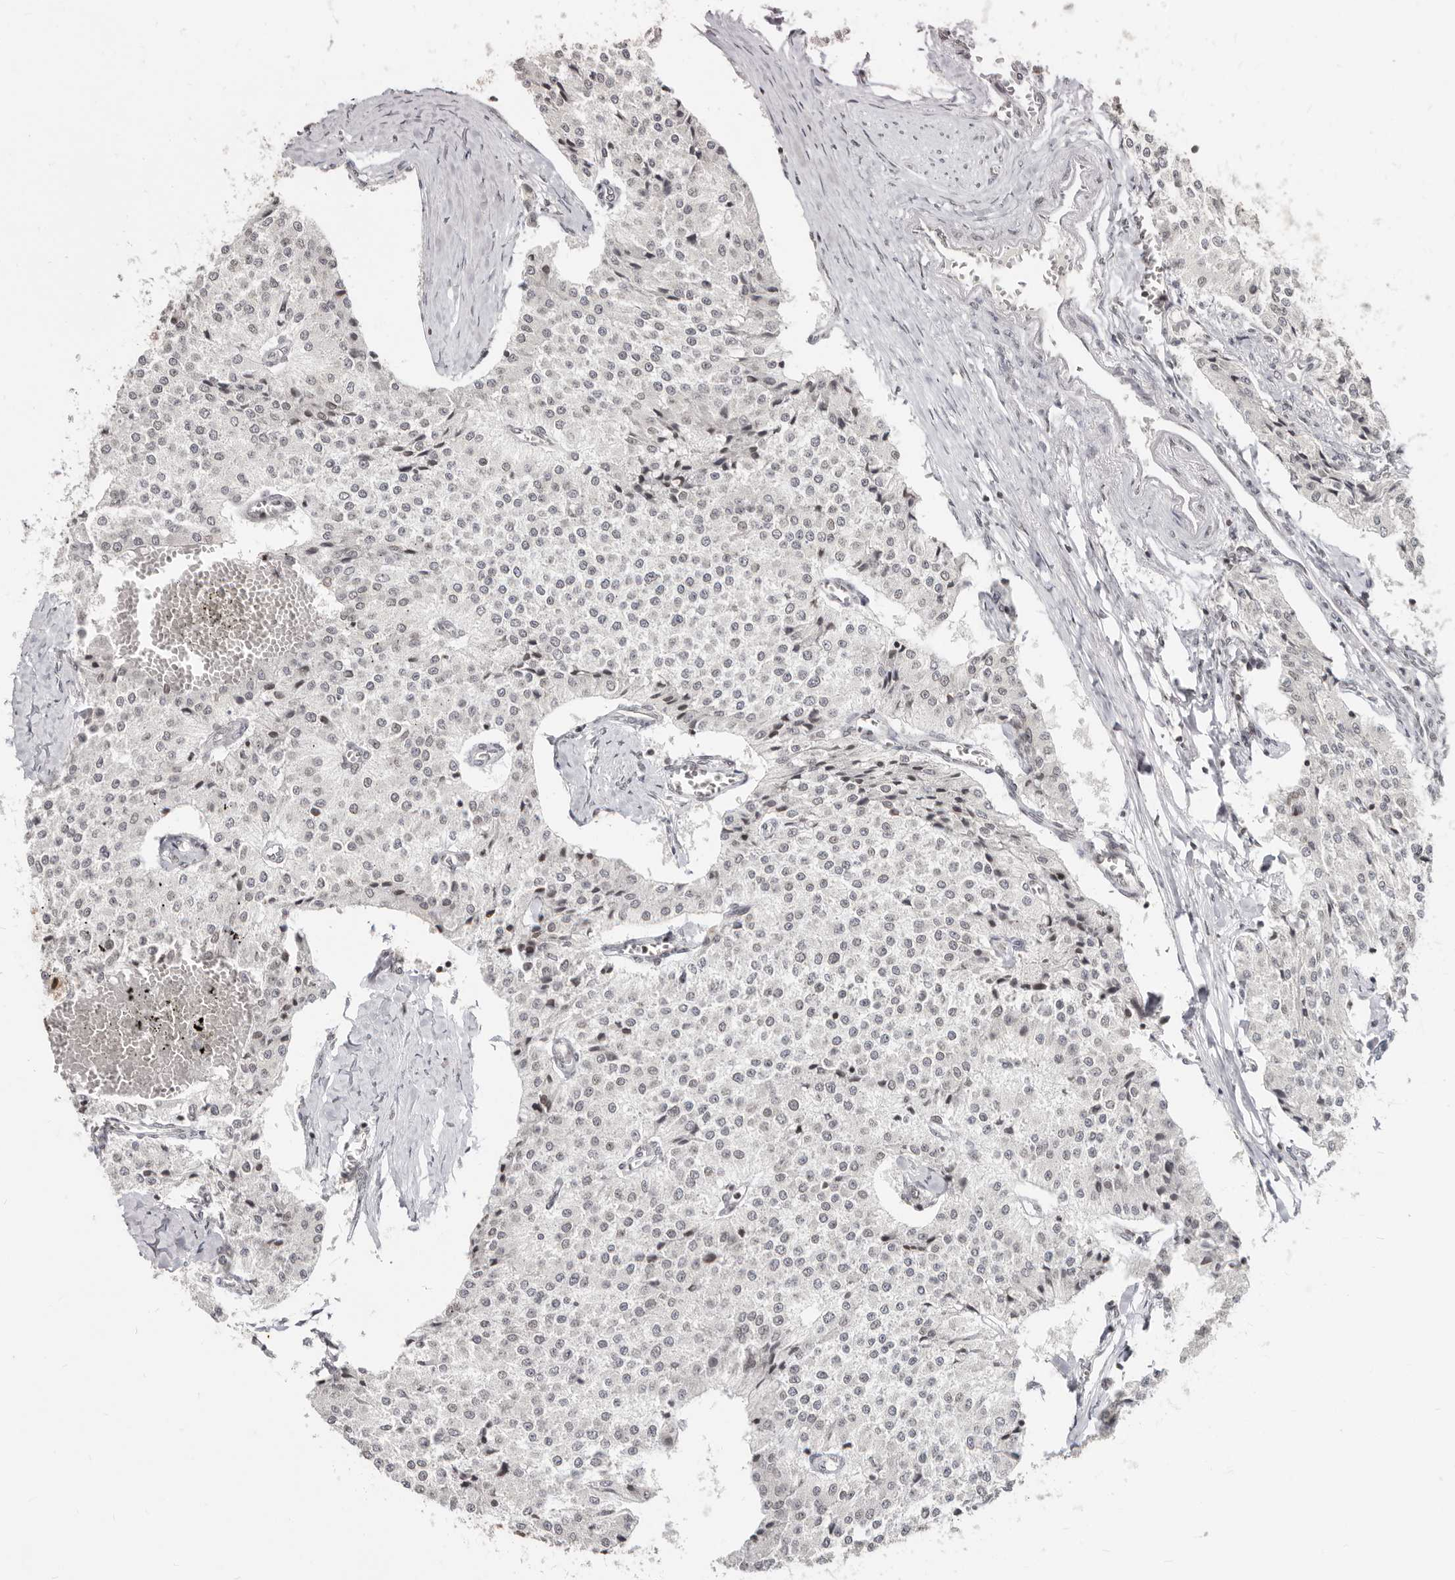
{"staining": {"intensity": "negative", "quantity": "none", "location": "none"}, "tissue": "carcinoid", "cell_type": "Tumor cells", "image_type": "cancer", "snomed": [{"axis": "morphology", "description": "Carcinoid, malignant, NOS"}, {"axis": "topography", "description": "Colon"}], "caption": "High magnification brightfield microscopy of carcinoid stained with DAB (brown) and counterstained with hematoxylin (blue): tumor cells show no significant staining.", "gene": "NUP153", "patient": {"sex": "female", "age": 52}}